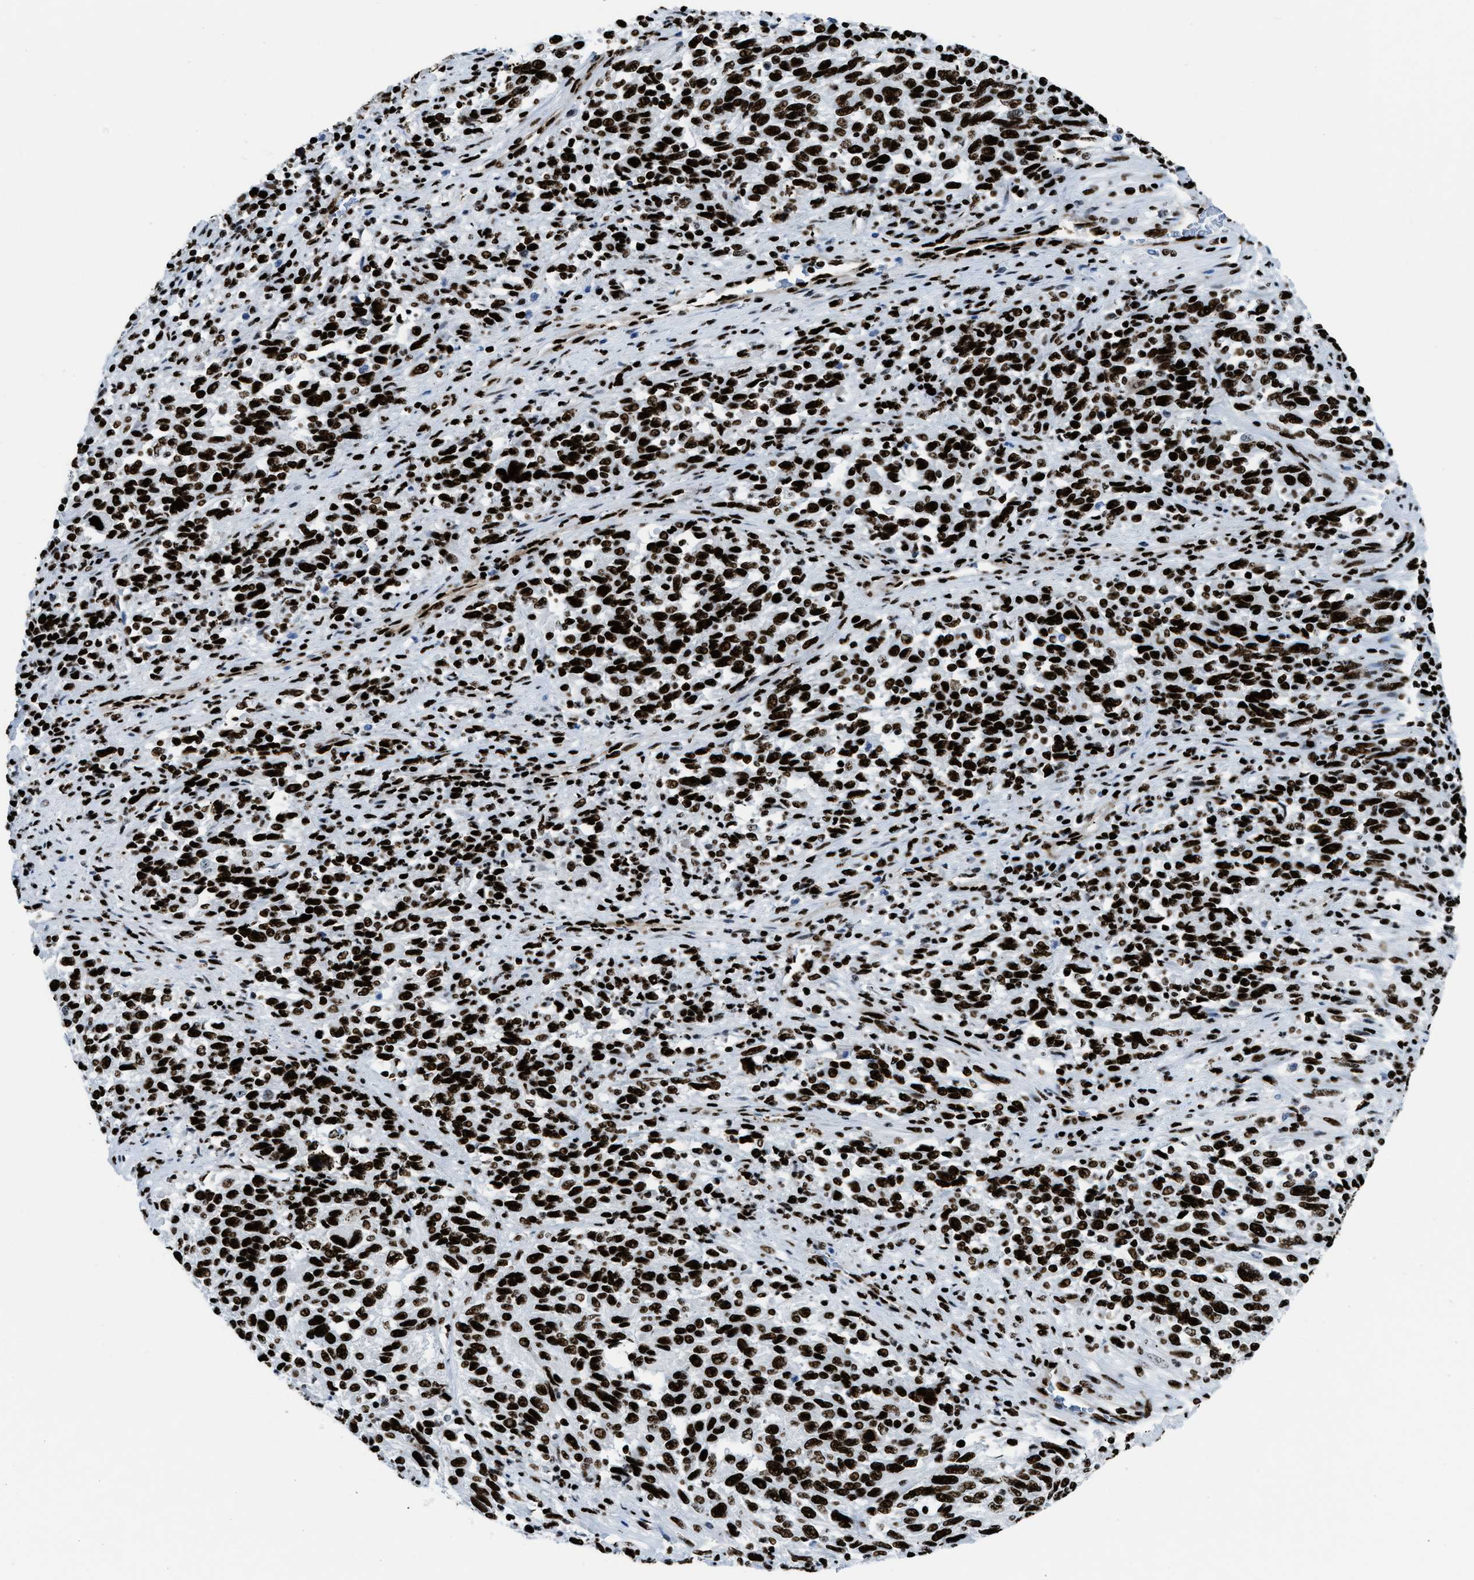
{"staining": {"intensity": "strong", "quantity": ">75%", "location": "nuclear"}, "tissue": "melanoma", "cell_type": "Tumor cells", "image_type": "cancer", "snomed": [{"axis": "morphology", "description": "Malignant melanoma, Metastatic site"}, {"axis": "topography", "description": "Lymph node"}], "caption": "A high amount of strong nuclear expression is present in about >75% of tumor cells in melanoma tissue. (DAB IHC with brightfield microscopy, high magnification).", "gene": "NONO", "patient": {"sex": "male", "age": 61}}